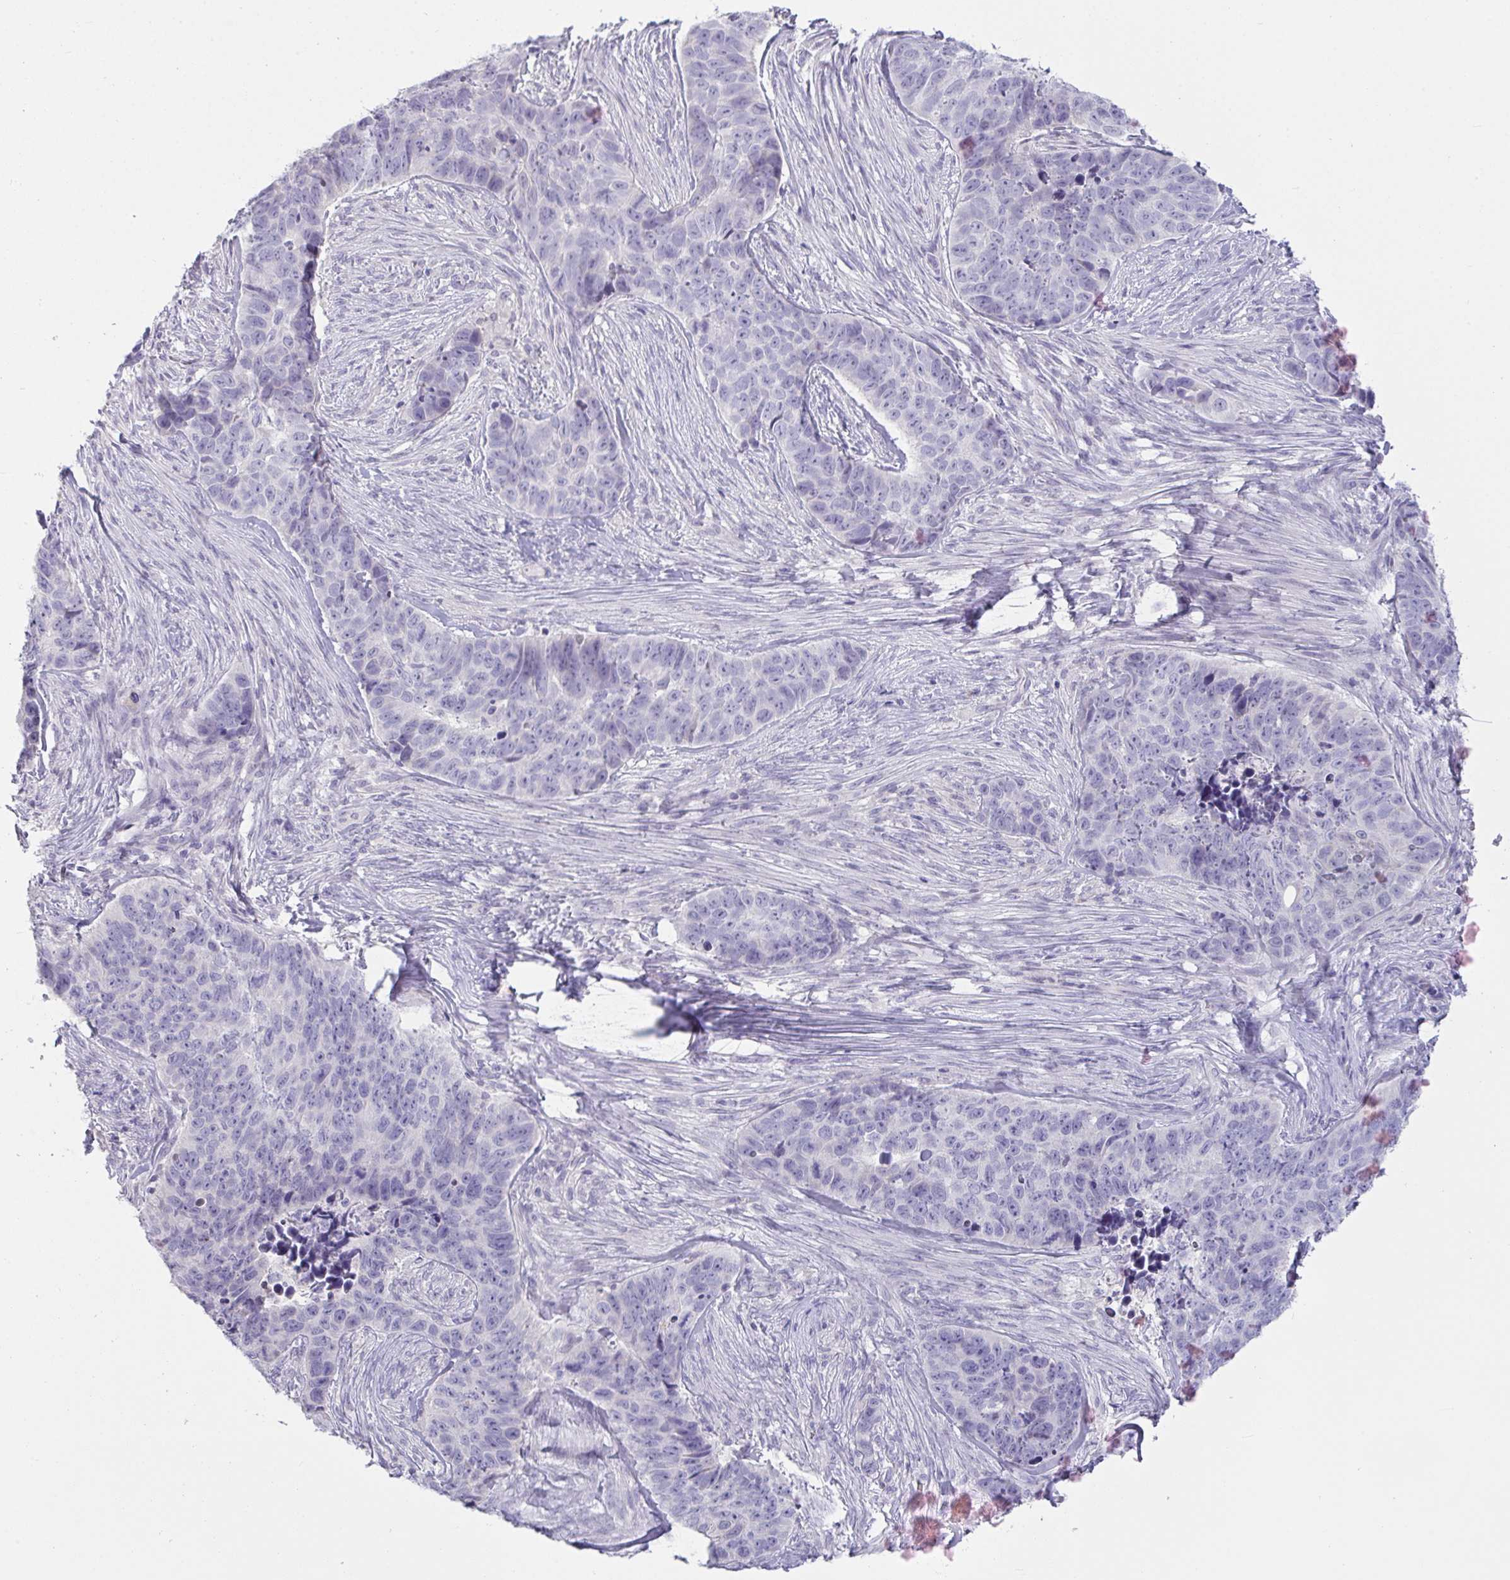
{"staining": {"intensity": "negative", "quantity": "none", "location": "none"}, "tissue": "skin cancer", "cell_type": "Tumor cells", "image_type": "cancer", "snomed": [{"axis": "morphology", "description": "Basal cell carcinoma"}, {"axis": "topography", "description": "Skin"}], "caption": "Tumor cells show no significant protein positivity in skin cancer (basal cell carcinoma).", "gene": "MYC", "patient": {"sex": "female", "age": 82}}